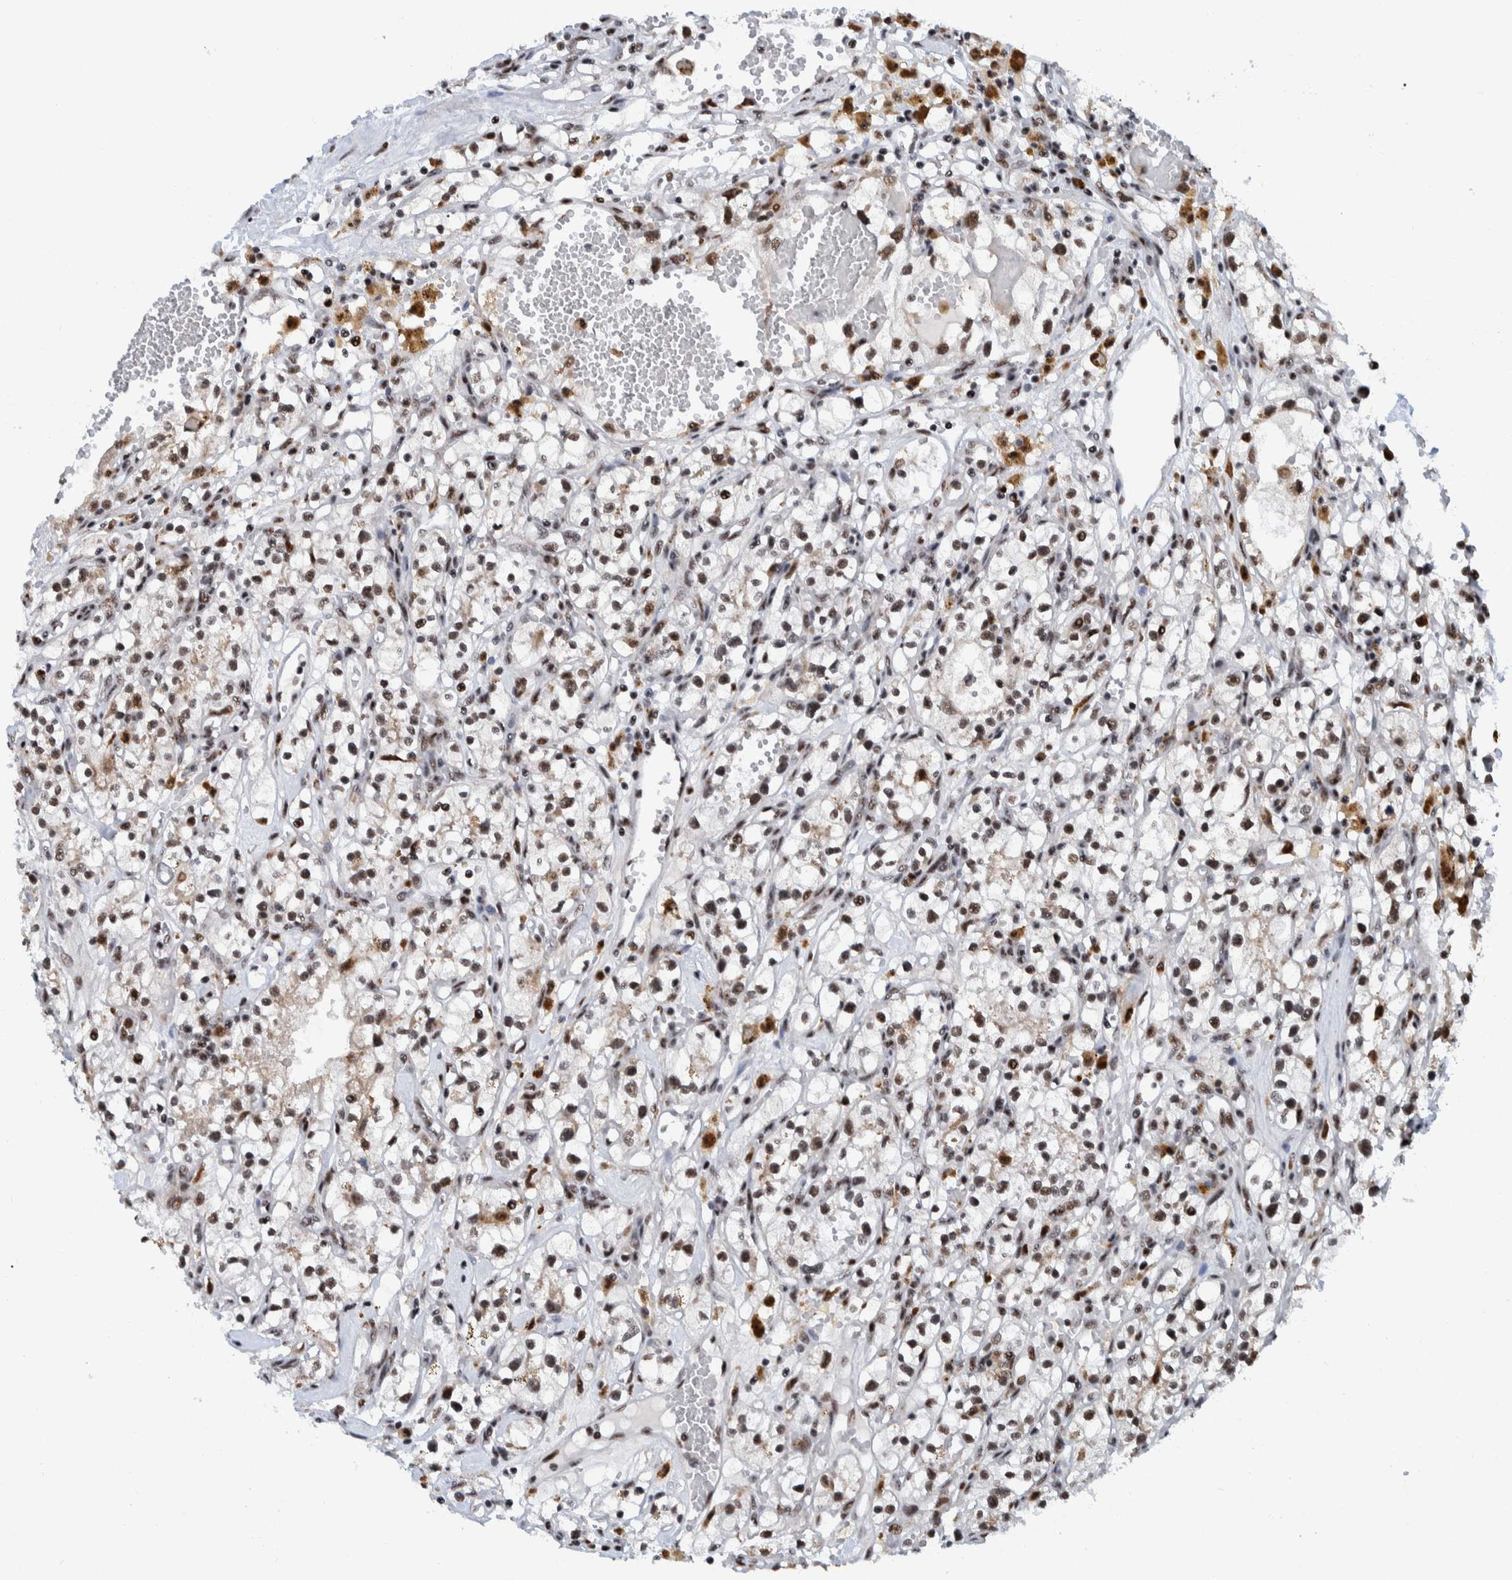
{"staining": {"intensity": "moderate", "quantity": ">75%", "location": "nuclear"}, "tissue": "renal cancer", "cell_type": "Tumor cells", "image_type": "cancer", "snomed": [{"axis": "morphology", "description": "Adenocarcinoma, NOS"}, {"axis": "topography", "description": "Kidney"}], "caption": "Protein positivity by immunohistochemistry reveals moderate nuclear staining in about >75% of tumor cells in renal cancer.", "gene": "EFTUD2", "patient": {"sex": "male", "age": 56}}